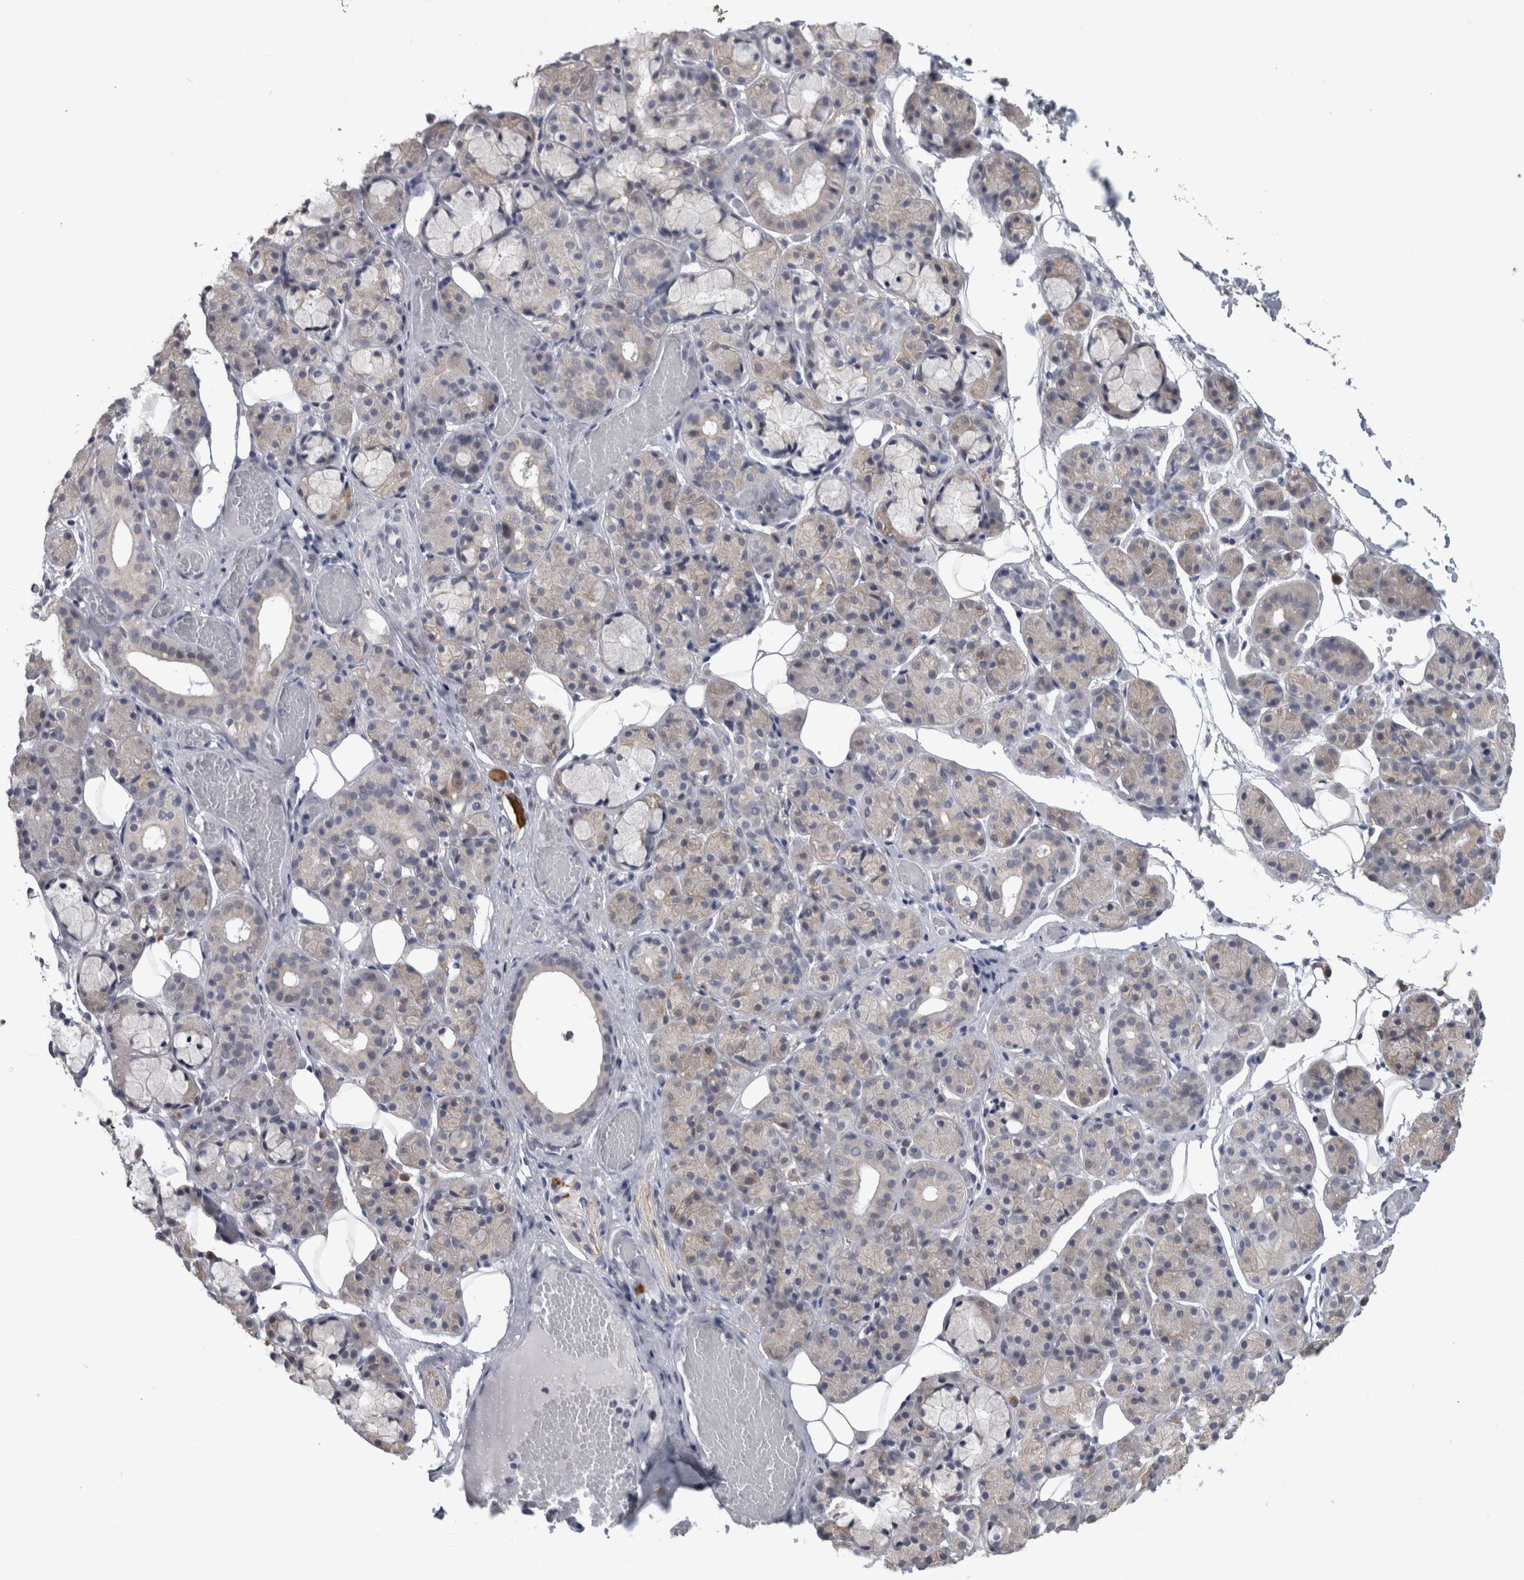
{"staining": {"intensity": "negative", "quantity": "none", "location": "none"}, "tissue": "salivary gland", "cell_type": "Glandular cells", "image_type": "normal", "snomed": [{"axis": "morphology", "description": "Normal tissue, NOS"}, {"axis": "topography", "description": "Salivary gland"}], "caption": "A histopathology image of salivary gland stained for a protein displays no brown staining in glandular cells. (Brightfield microscopy of DAB immunohistochemistry at high magnification).", "gene": "TMEM242", "patient": {"sex": "male", "age": 63}}